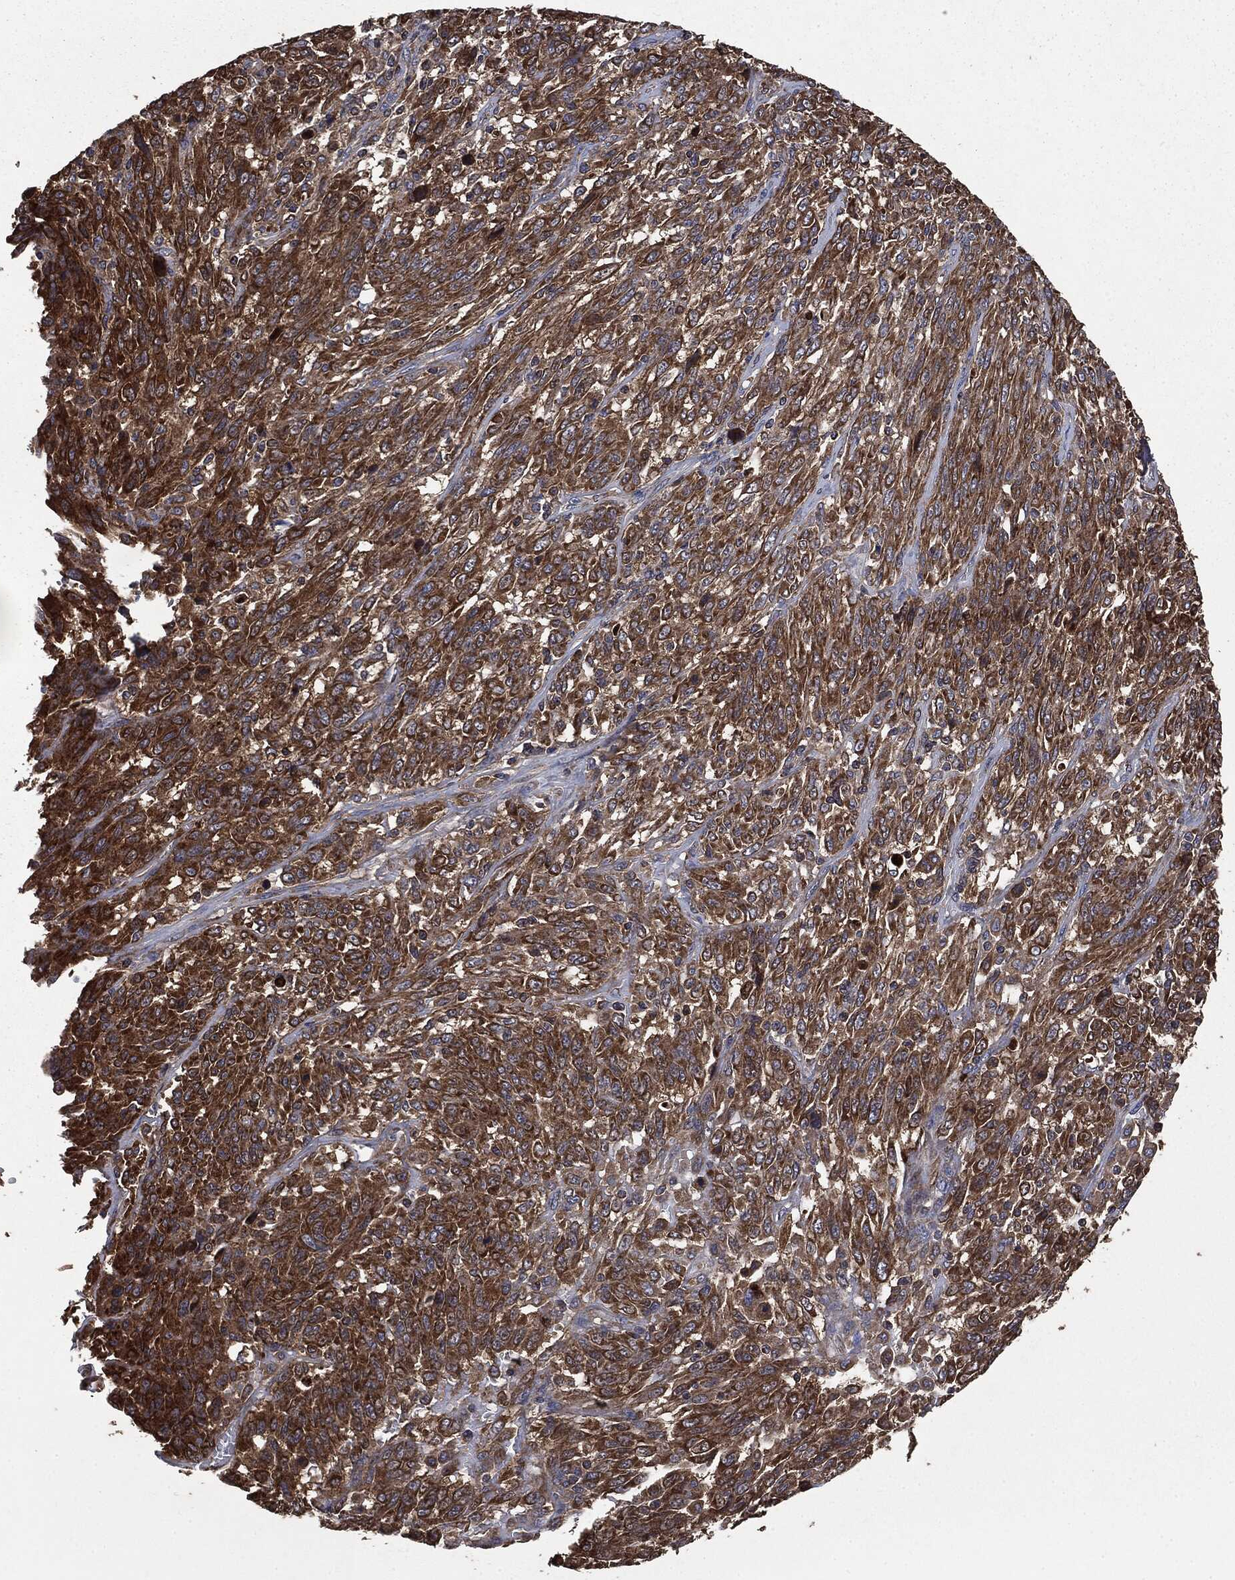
{"staining": {"intensity": "strong", "quantity": ">75%", "location": "cytoplasmic/membranous"}, "tissue": "melanoma", "cell_type": "Tumor cells", "image_type": "cancer", "snomed": [{"axis": "morphology", "description": "Malignant melanoma, NOS"}, {"axis": "topography", "description": "Skin"}], "caption": "Malignant melanoma tissue displays strong cytoplasmic/membranous positivity in about >75% of tumor cells, visualized by immunohistochemistry.", "gene": "MAPK6", "patient": {"sex": "female", "age": 91}}